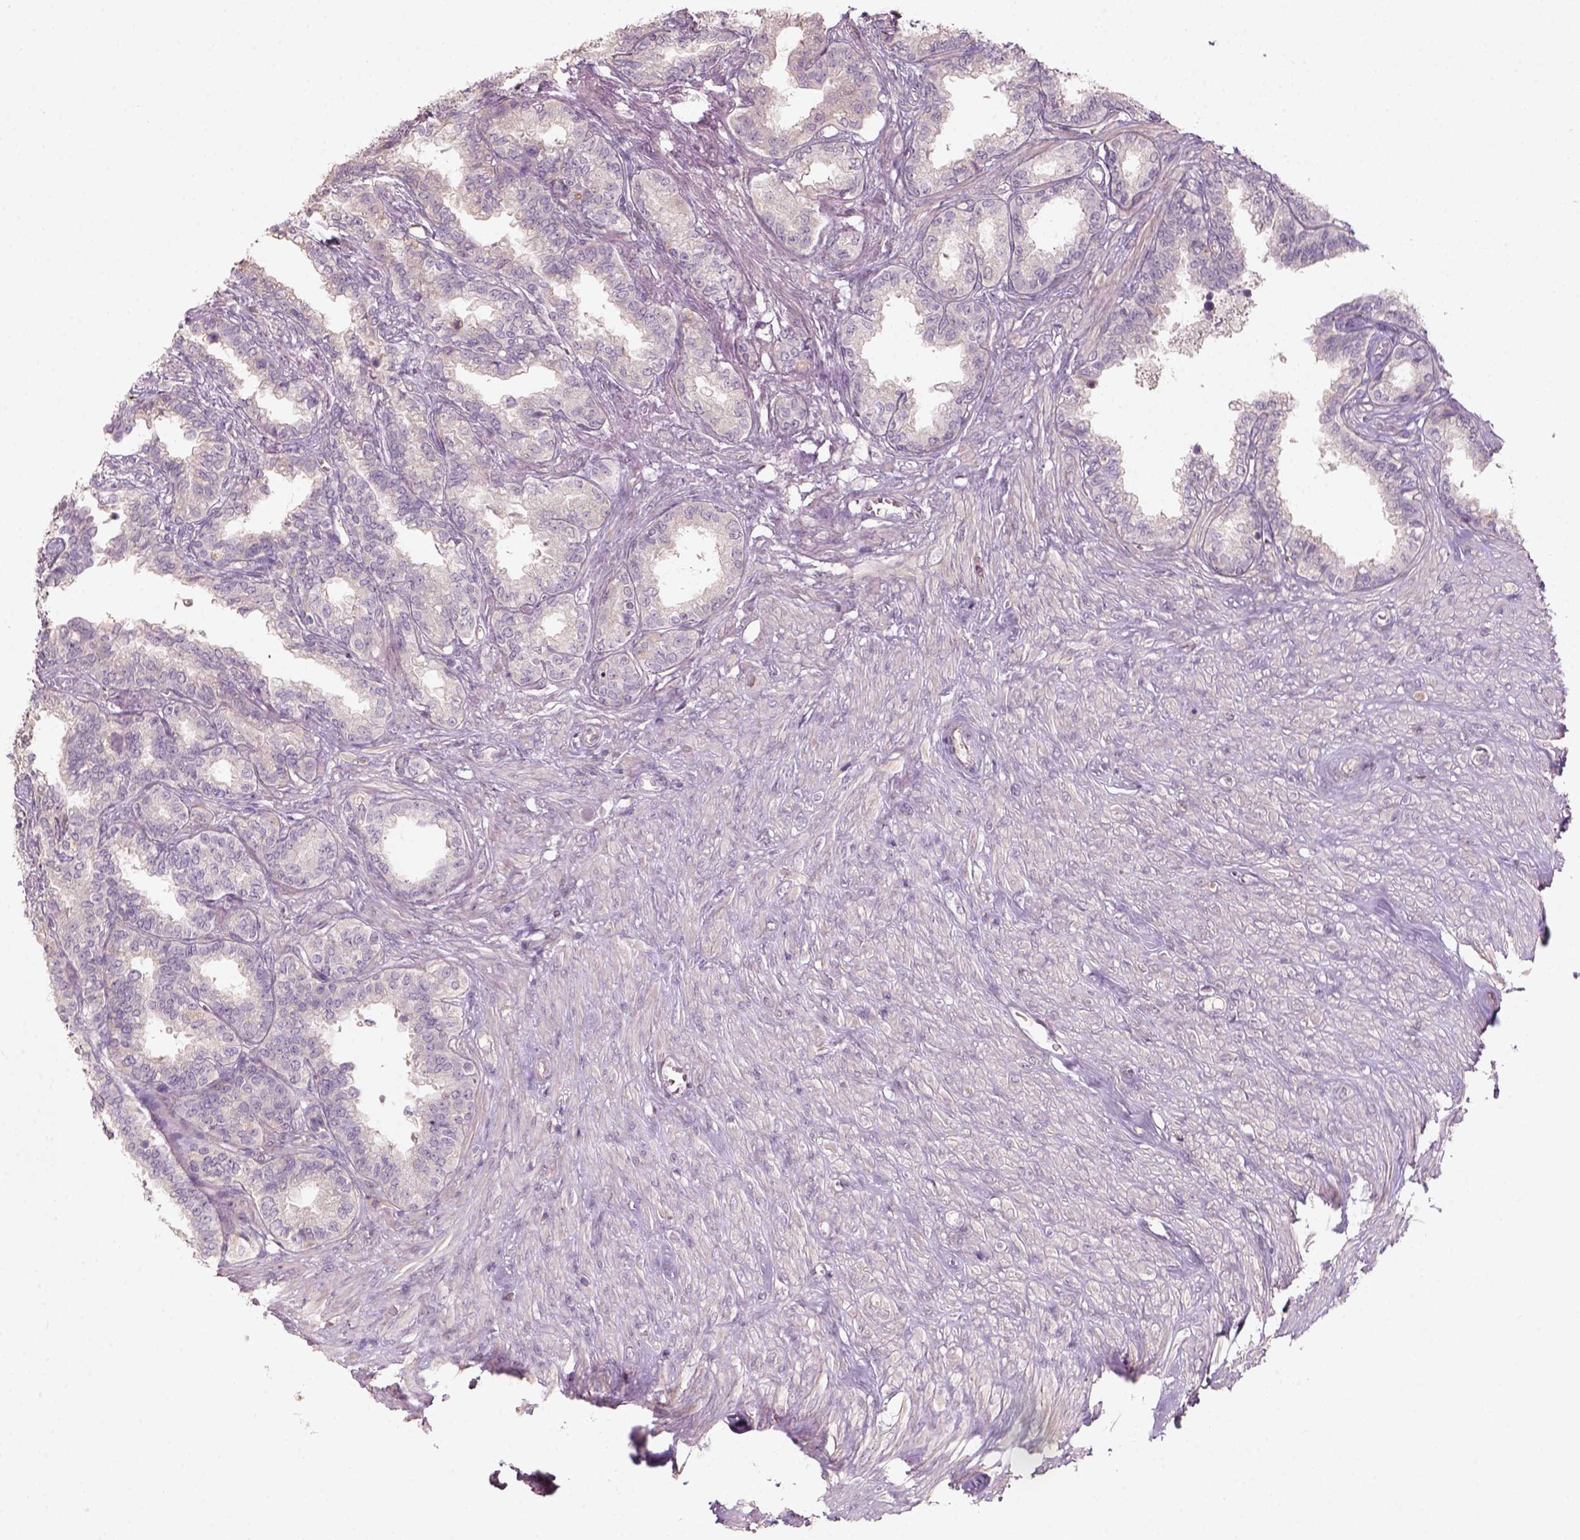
{"staining": {"intensity": "negative", "quantity": "none", "location": "none"}, "tissue": "seminal vesicle", "cell_type": "Glandular cells", "image_type": "normal", "snomed": [{"axis": "morphology", "description": "Normal tissue, NOS"}, {"axis": "morphology", "description": "Urothelial carcinoma, NOS"}, {"axis": "topography", "description": "Urinary bladder"}, {"axis": "topography", "description": "Seminal veicle"}], "caption": "Immunohistochemistry histopathology image of benign seminal vesicle: seminal vesicle stained with DAB (3,3'-diaminobenzidine) displays no significant protein positivity in glandular cells.", "gene": "AQP9", "patient": {"sex": "male", "age": 76}}